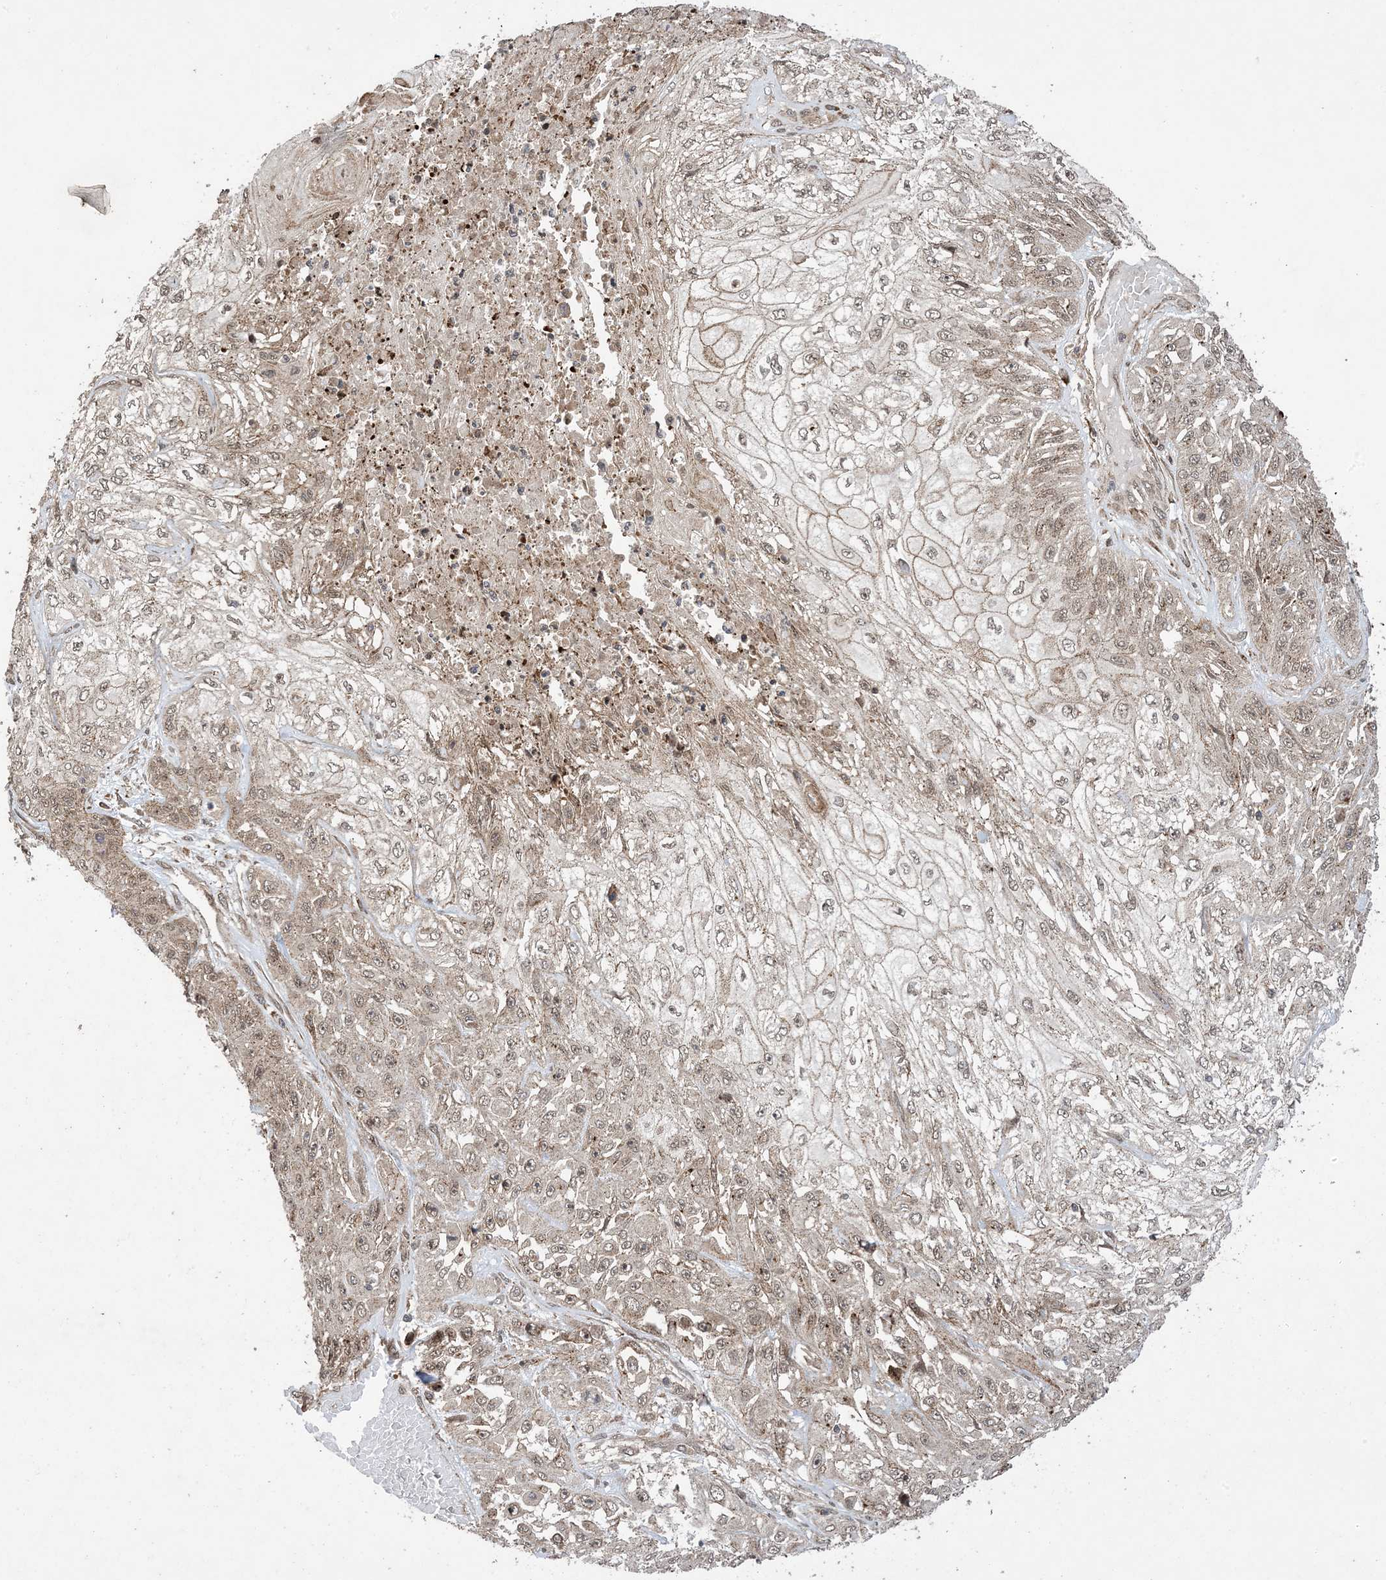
{"staining": {"intensity": "weak", "quantity": ">75%", "location": "cytoplasmic/membranous,nuclear"}, "tissue": "skin cancer", "cell_type": "Tumor cells", "image_type": "cancer", "snomed": [{"axis": "morphology", "description": "Squamous cell carcinoma, NOS"}, {"axis": "morphology", "description": "Squamous cell carcinoma, metastatic, NOS"}, {"axis": "topography", "description": "Skin"}, {"axis": "topography", "description": "Lymph node"}], "caption": "Skin squamous cell carcinoma tissue shows weak cytoplasmic/membranous and nuclear staining in about >75% of tumor cells The staining was performed using DAB to visualize the protein expression in brown, while the nuclei were stained in blue with hematoxylin (Magnification: 20x).", "gene": "ZNF511", "patient": {"sex": "male", "age": 75}}